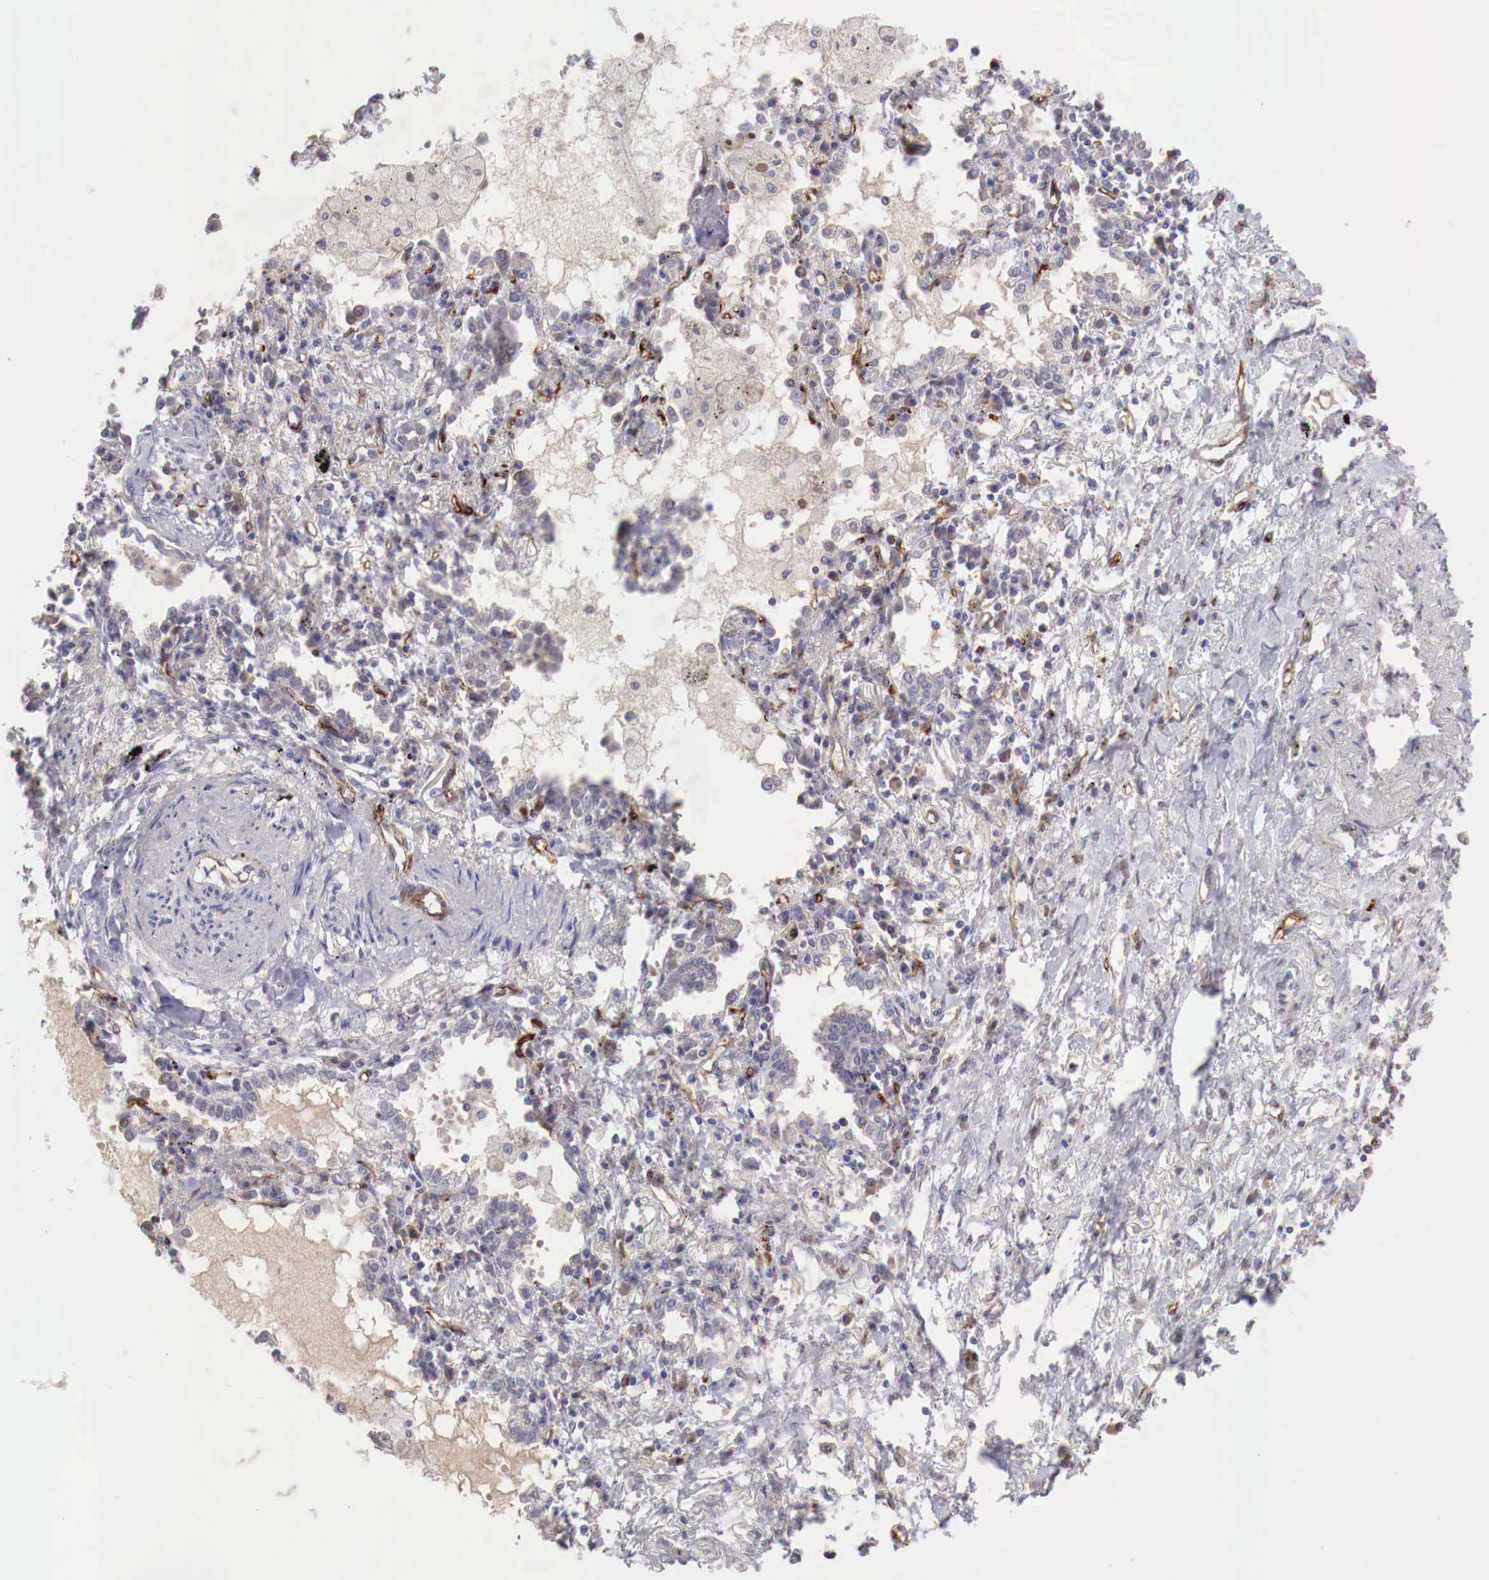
{"staining": {"intensity": "negative", "quantity": "none", "location": "none"}, "tissue": "lung cancer", "cell_type": "Tumor cells", "image_type": "cancer", "snomed": [{"axis": "morphology", "description": "Adenocarcinoma, NOS"}, {"axis": "topography", "description": "Lung"}], "caption": "The immunohistochemistry micrograph has no significant positivity in tumor cells of adenocarcinoma (lung) tissue. (Brightfield microscopy of DAB (3,3'-diaminobenzidine) IHC at high magnification).", "gene": "WT1", "patient": {"sex": "male", "age": 60}}